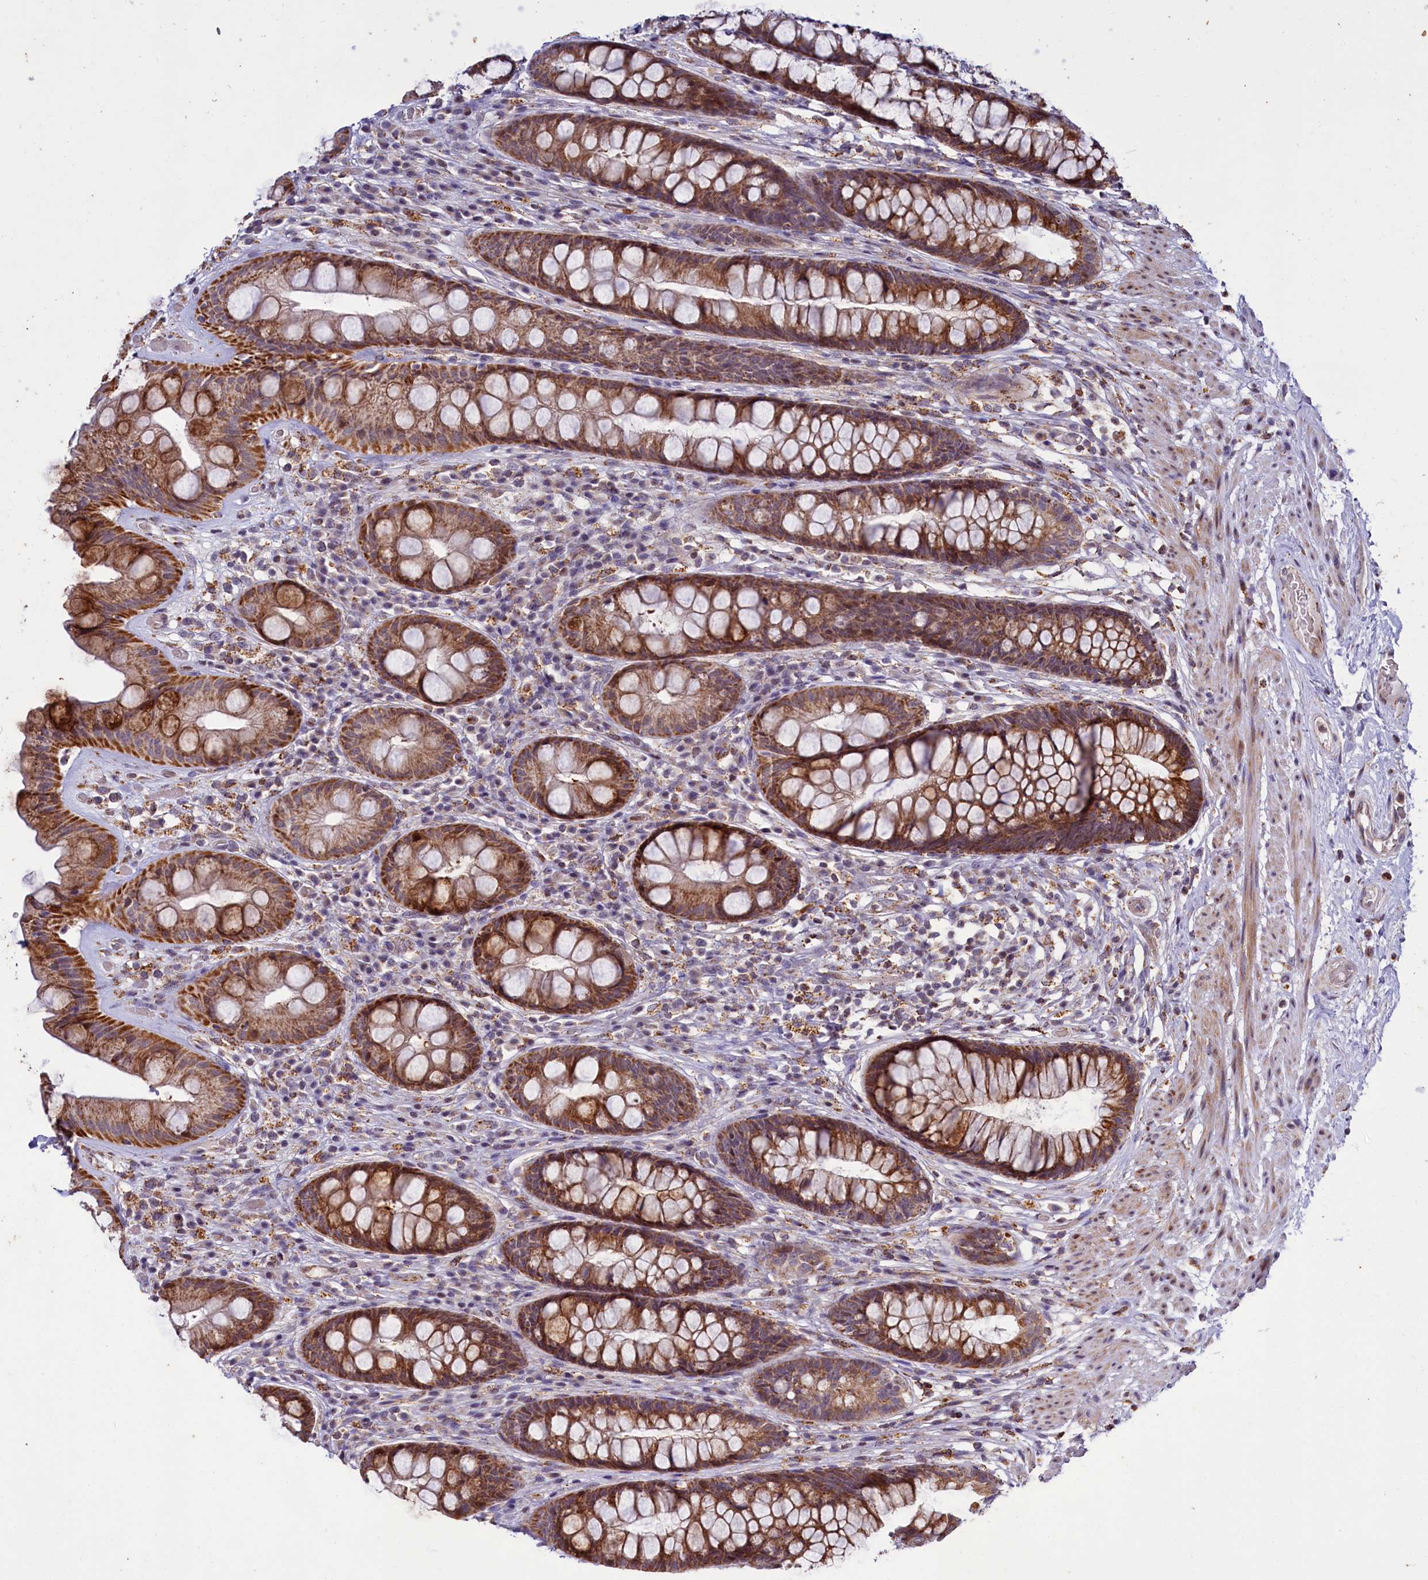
{"staining": {"intensity": "strong", "quantity": ">75%", "location": "cytoplasmic/membranous"}, "tissue": "rectum", "cell_type": "Glandular cells", "image_type": "normal", "snomed": [{"axis": "morphology", "description": "Normal tissue, NOS"}, {"axis": "topography", "description": "Rectum"}], "caption": "Rectum stained with IHC exhibits strong cytoplasmic/membranous positivity in approximately >75% of glandular cells. (DAB IHC with brightfield microscopy, high magnification).", "gene": "DYNC2H1", "patient": {"sex": "male", "age": 74}}